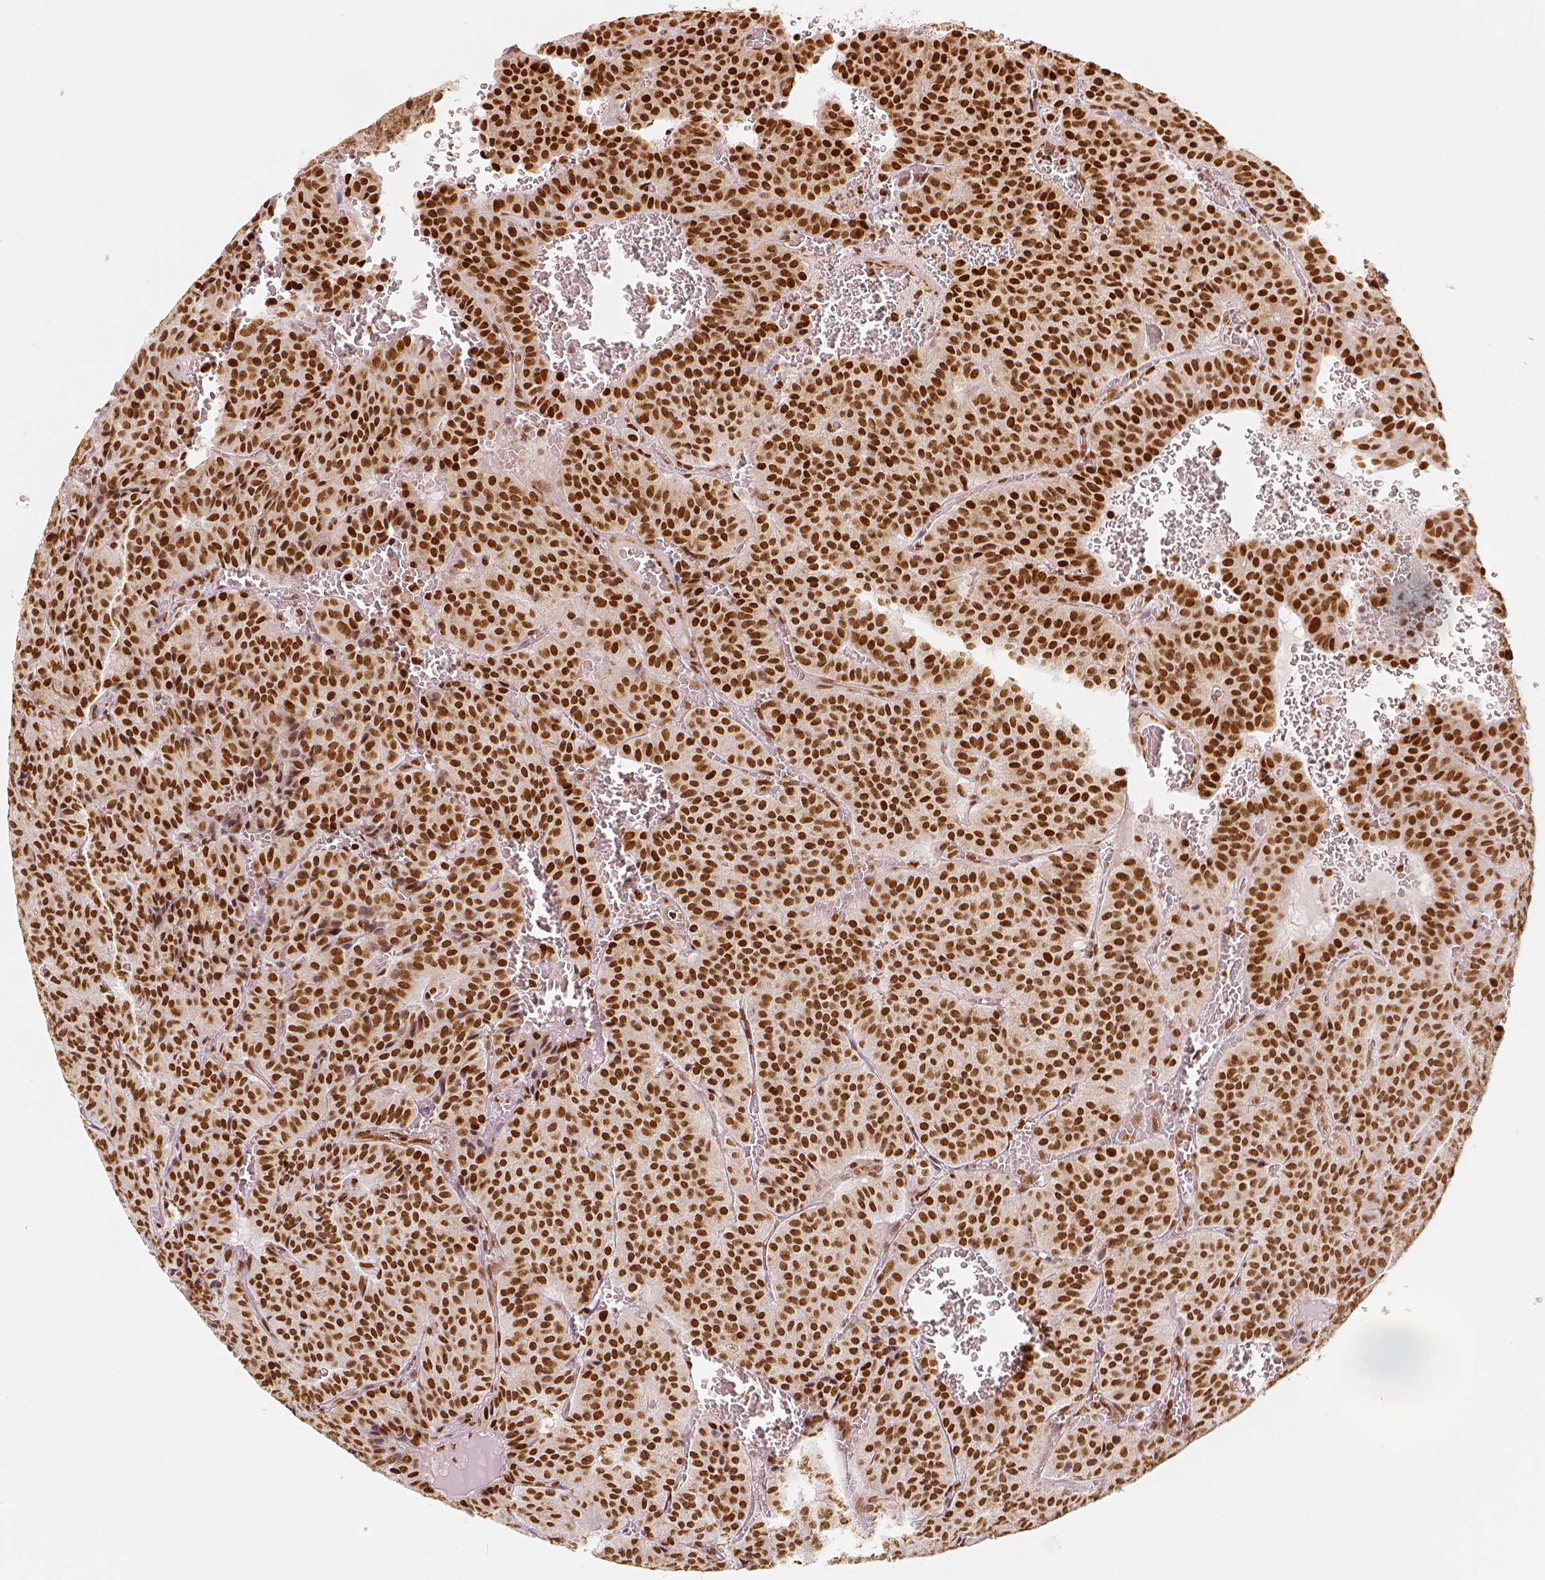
{"staining": {"intensity": "strong", "quantity": ">75%", "location": "nuclear"}, "tissue": "carcinoid", "cell_type": "Tumor cells", "image_type": "cancer", "snomed": [{"axis": "morphology", "description": "Carcinoid, malignant, NOS"}, {"axis": "topography", "description": "Lung"}], "caption": "Malignant carcinoid tissue demonstrates strong nuclear positivity in about >75% of tumor cells, visualized by immunohistochemistry. (DAB = brown stain, brightfield microscopy at high magnification).", "gene": "KDM5B", "patient": {"sex": "male", "age": 70}}